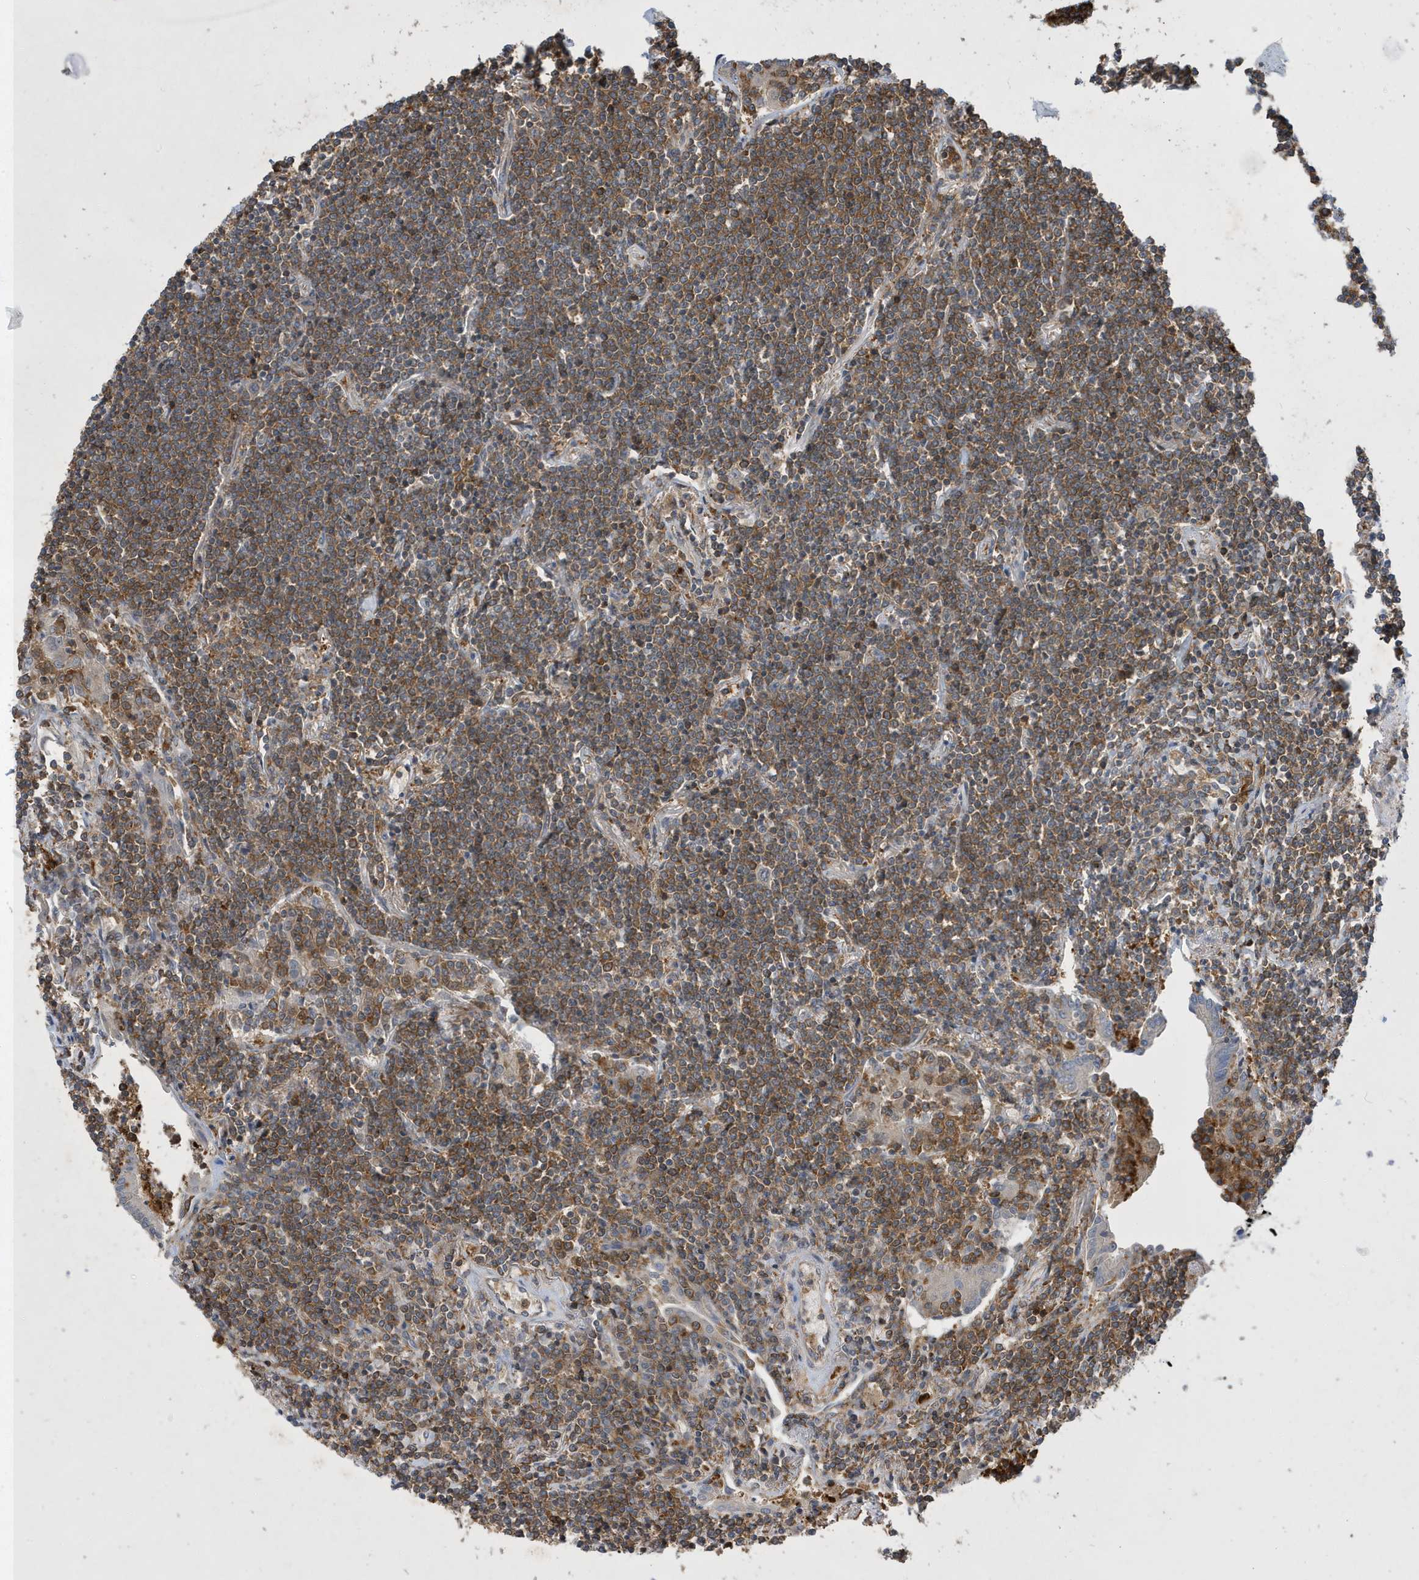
{"staining": {"intensity": "moderate", "quantity": ">75%", "location": "cytoplasmic/membranous"}, "tissue": "lymphoma", "cell_type": "Tumor cells", "image_type": "cancer", "snomed": [{"axis": "morphology", "description": "Malignant lymphoma, non-Hodgkin's type, Low grade"}, {"axis": "topography", "description": "Lung"}], "caption": "Lymphoma was stained to show a protein in brown. There is medium levels of moderate cytoplasmic/membranous staining in about >75% of tumor cells.", "gene": "LAPTM4A", "patient": {"sex": "female", "age": 71}}